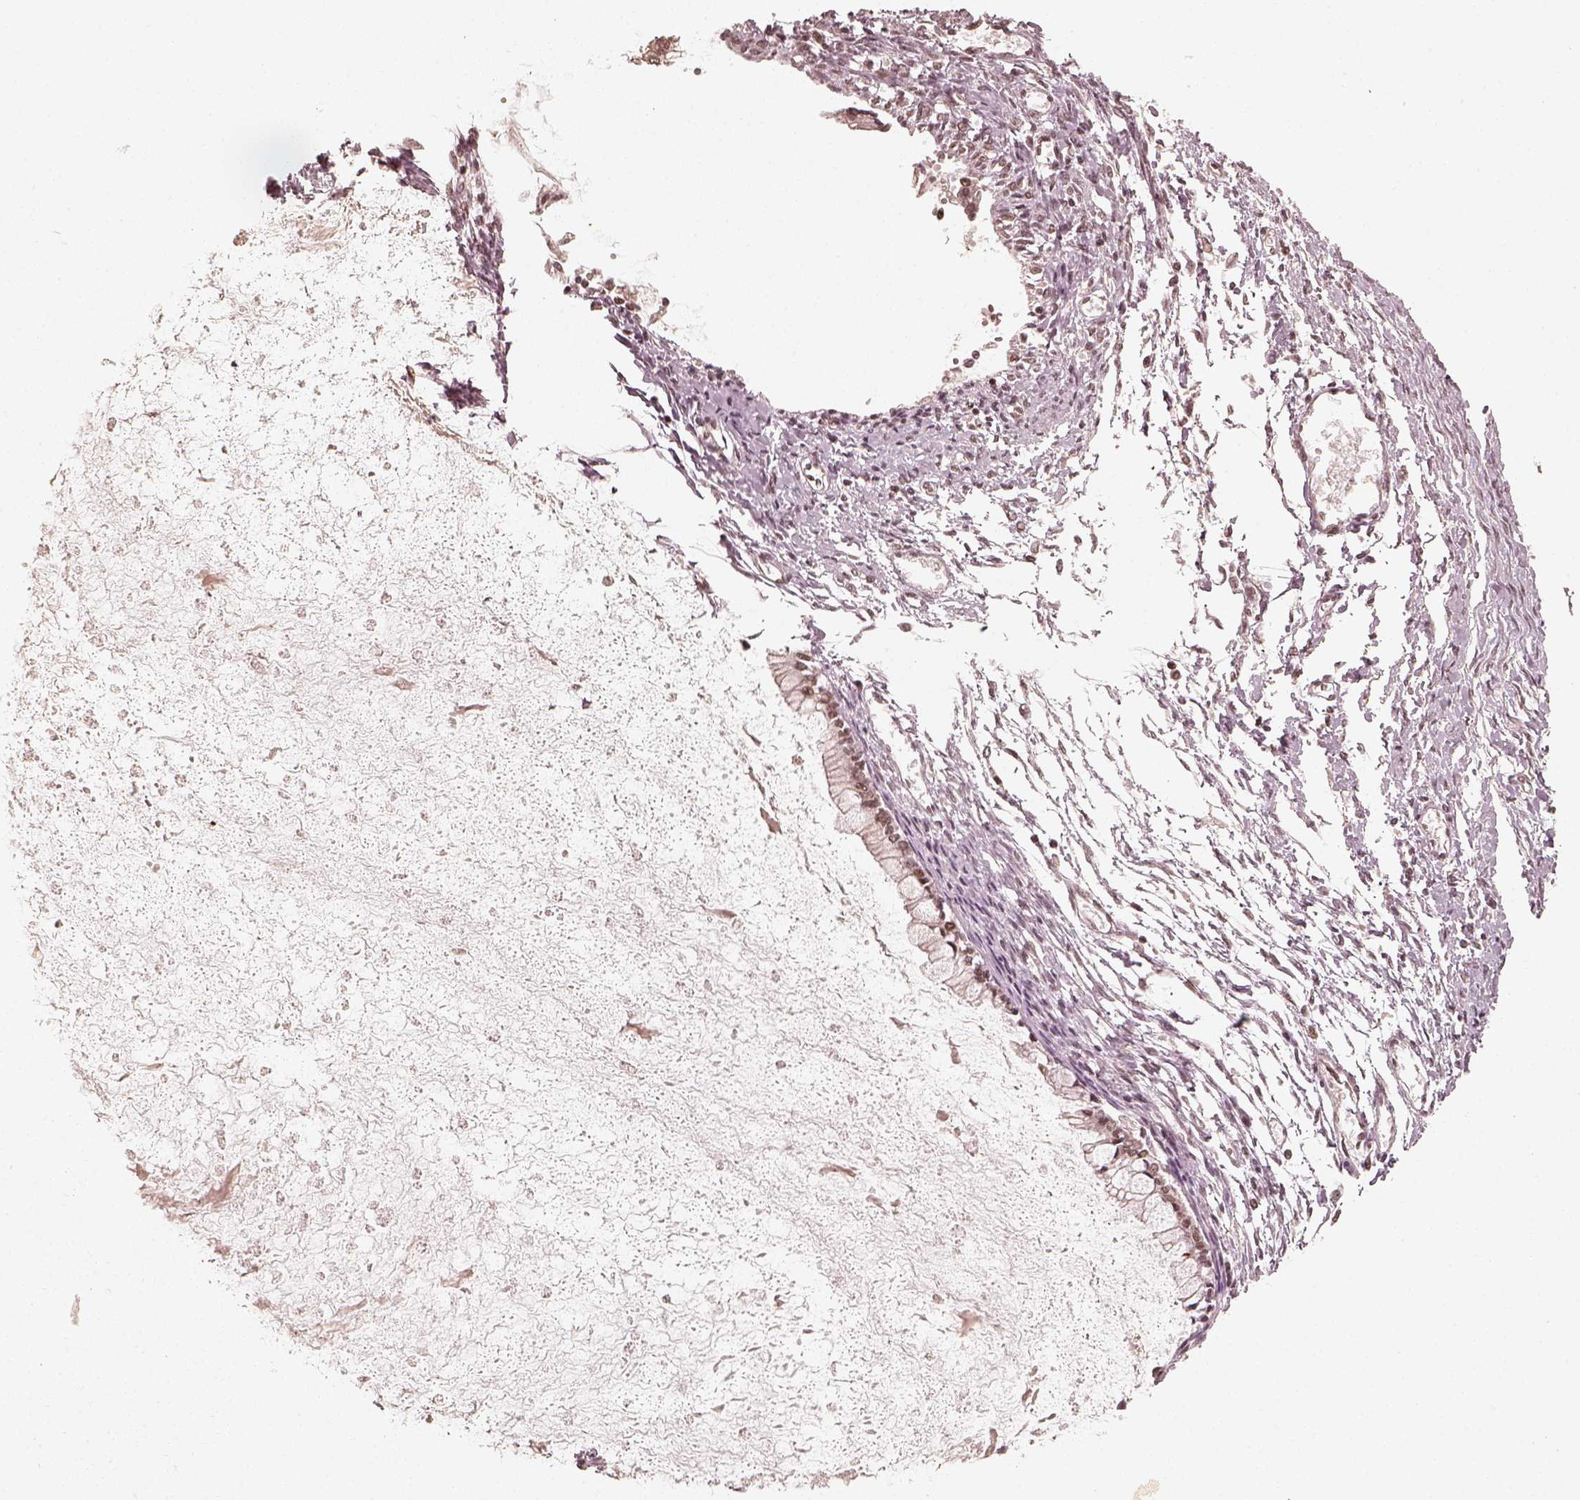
{"staining": {"intensity": "weak", "quantity": ">75%", "location": "nuclear"}, "tissue": "ovarian cancer", "cell_type": "Tumor cells", "image_type": "cancer", "snomed": [{"axis": "morphology", "description": "Cystadenocarcinoma, mucinous, NOS"}, {"axis": "topography", "description": "Ovary"}], "caption": "Weak nuclear protein staining is seen in approximately >75% of tumor cells in ovarian mucinous cystadenocarcinoma.", "gene": "GMEB2", "patient": {"sex": "female", "age": 67}}